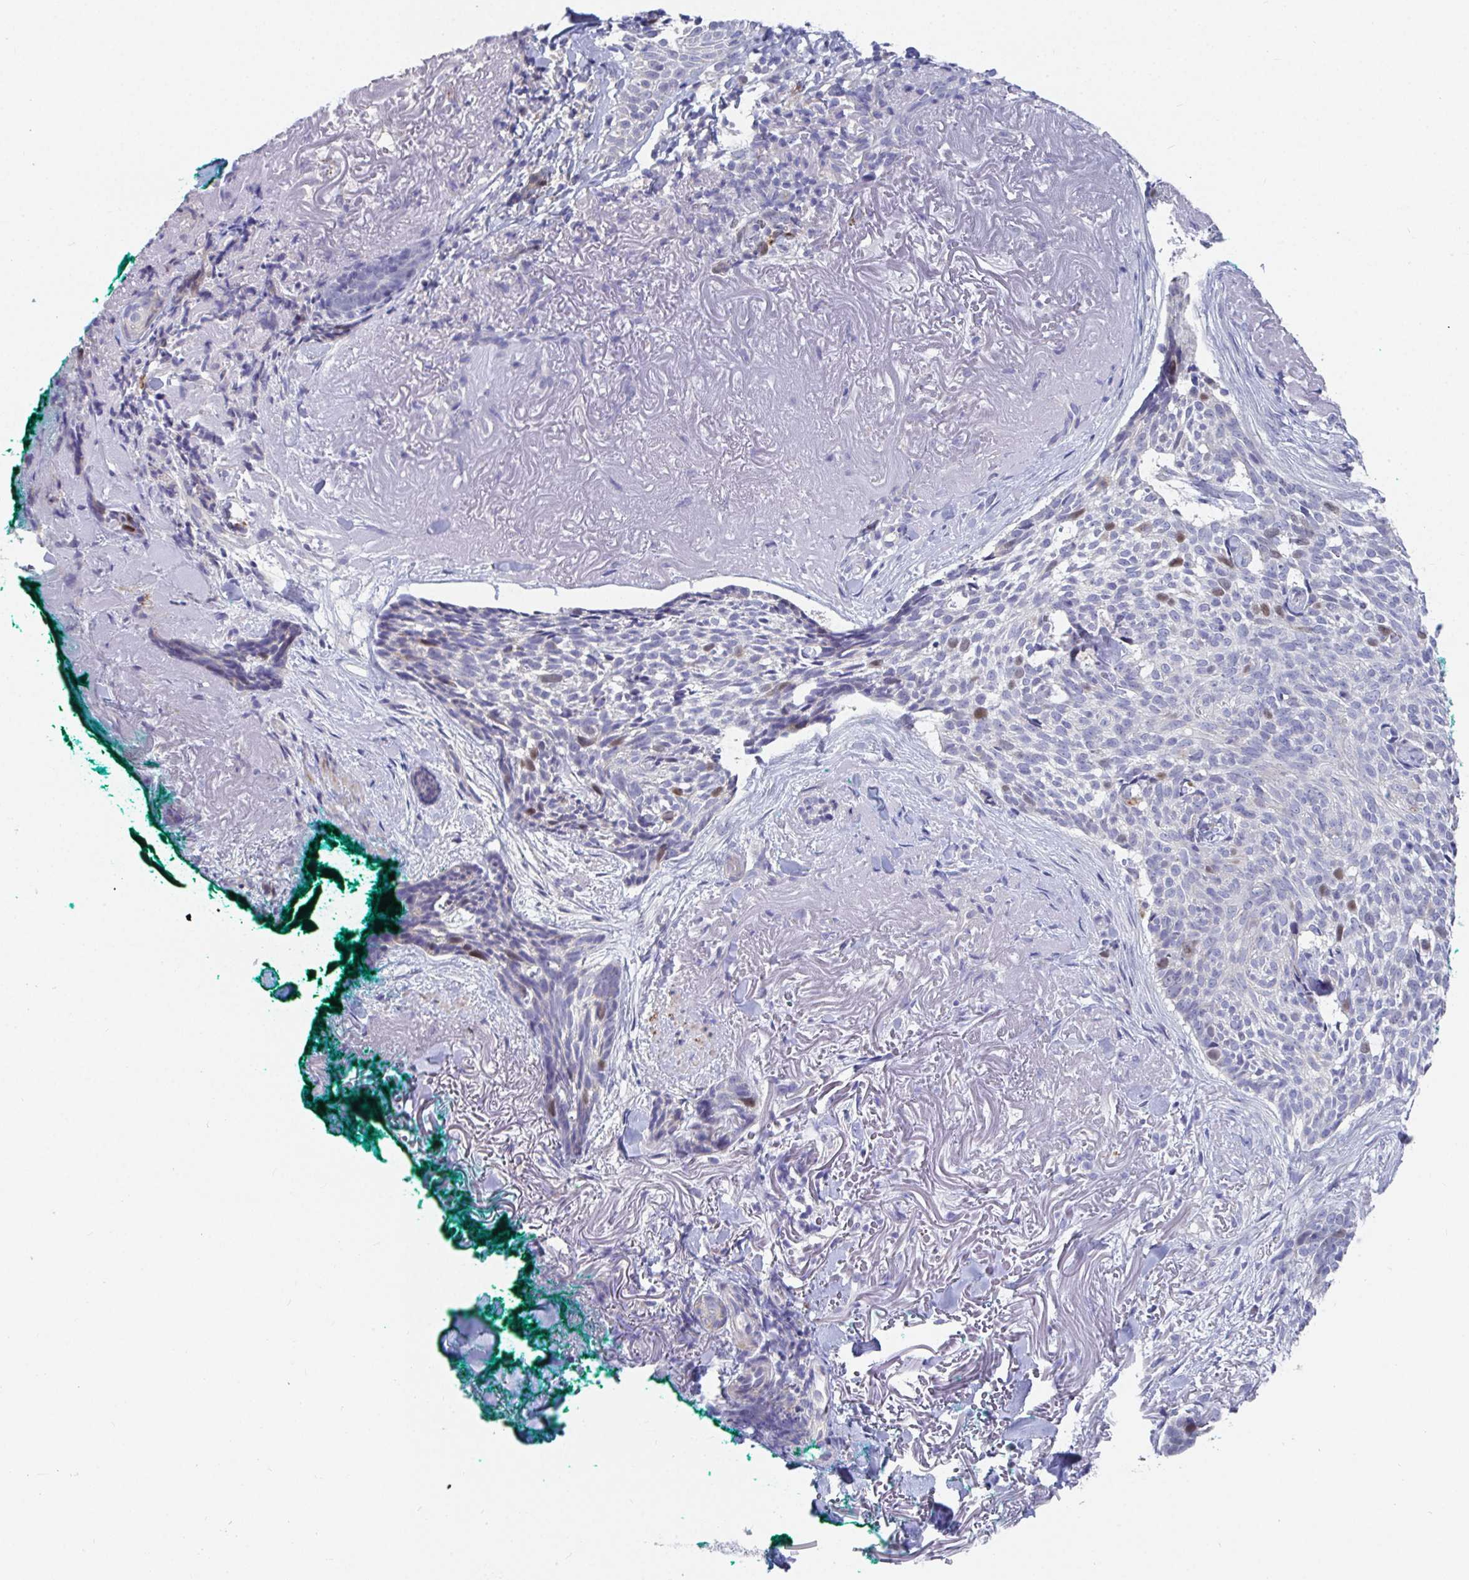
{"staining": {"intensity": "moderate", "quantity": "<25%", "location": "nuclear"}, "tissue": "skin cancer", "cell_type": "Tumor cells", "image_type": "cancer", "snomed": [{"axis": "morphology", "description": "Basal cell carcinoma"}, {"axis": "topography", "description": "Skin"}, {"axis": "topography", "description": "Skin of face"}], "caption": "A histopathology image of skin basal cell carcinoma stained for a protein demonstrates moderate nuclear brown staining in tumor cells.", "gene": "ATP5F1C", "patient": {"sex": "female", "age": 95}}